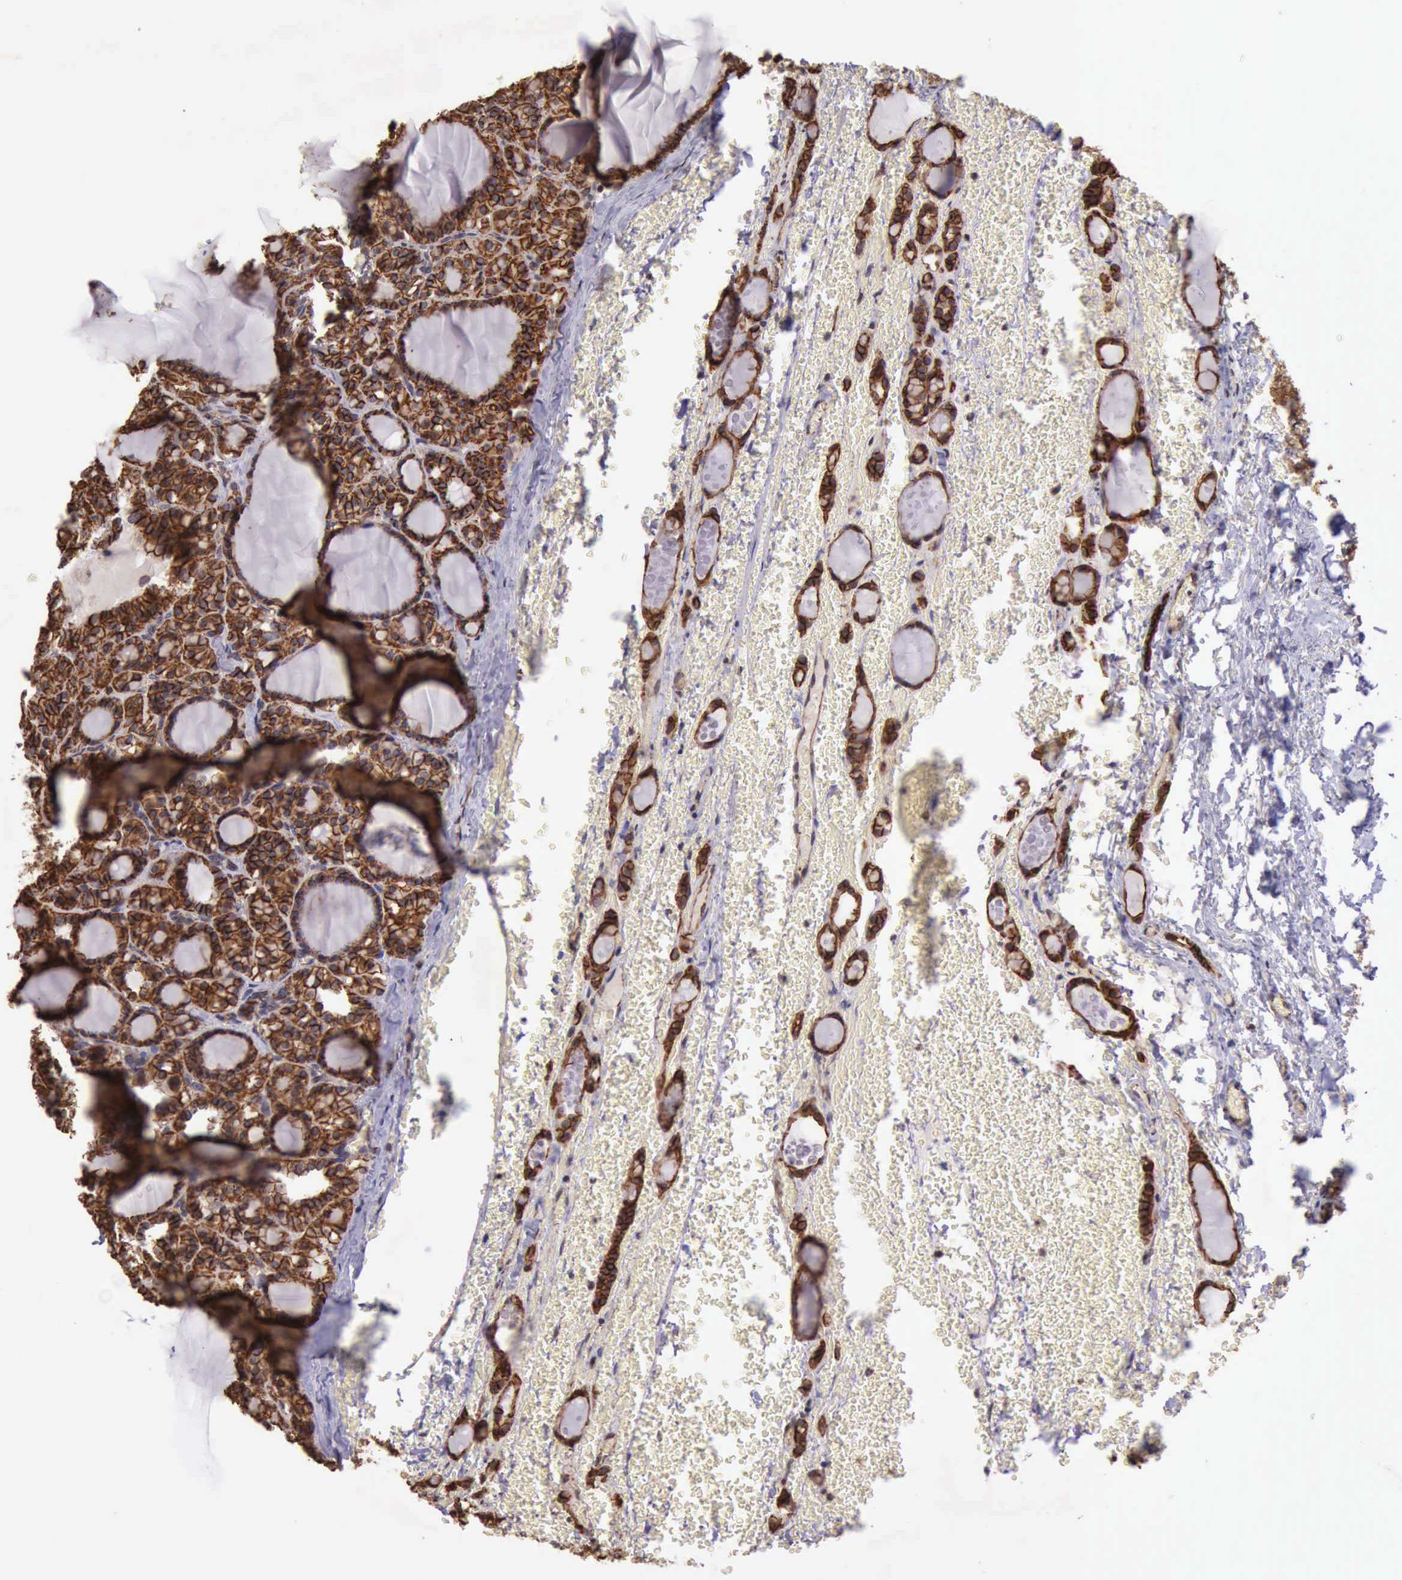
{"staining": {"intensity": "strong", "quantity": ">75%", "location": "cytoplasmic/membranous"}, "tissue": "thyroid cancer", "cell_type": "Tumor cells", "image_type": "cancer", "snomed": [{"axis": "morphology", "description": "Follicular adenoma carcinoma, NOS"}, {"axis": "topography", "description": "Thyroid gland"}], "caption": "This photomicrograph exhibits immunohistochemistry (IHC) staining of thyroid follicular adenoma carcinoma, with high strong cytoplasmic/membranous staining in about >75% of tumor cells.", "gene": "CTNNB1", "patient": {"sex": "female", "age": 71}}